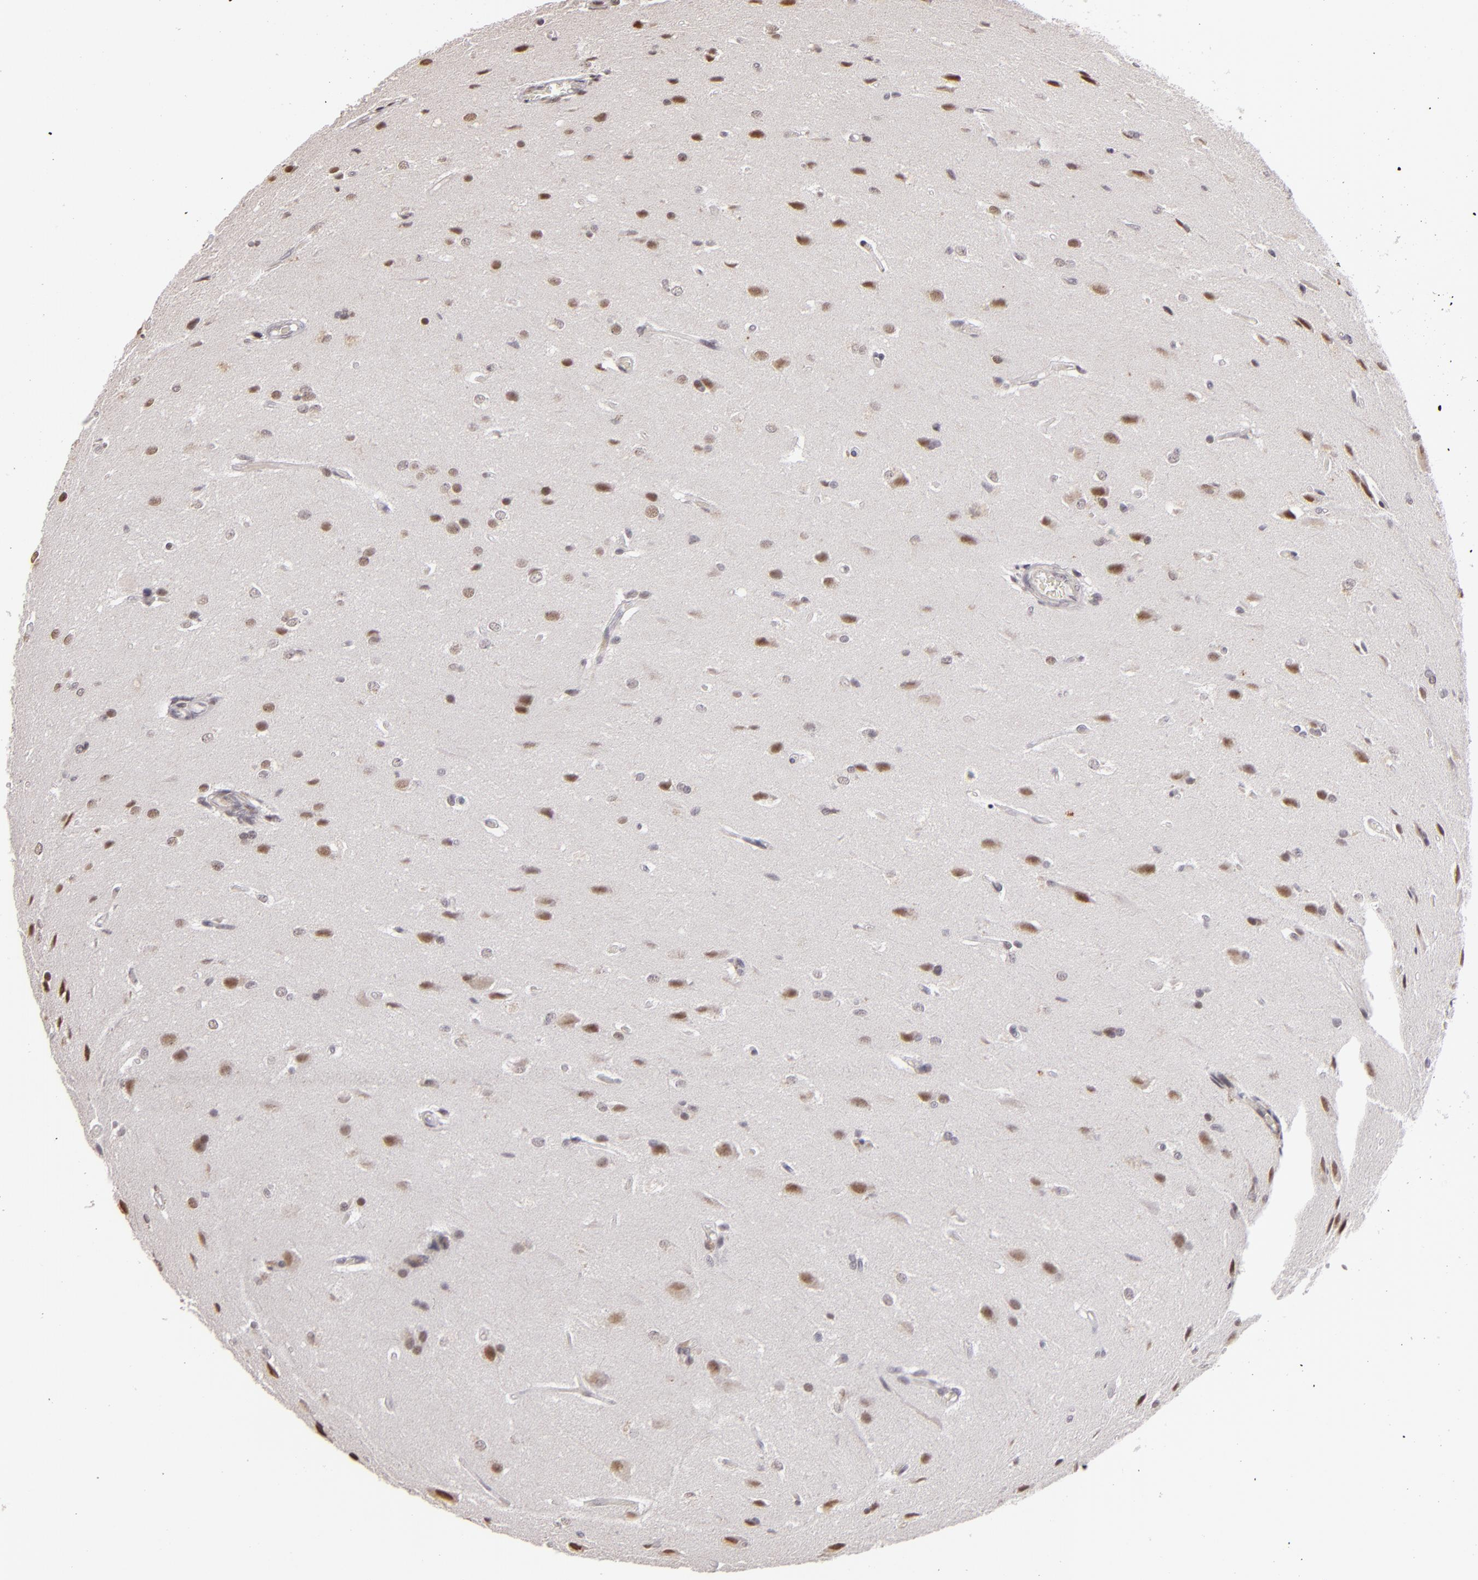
{"staining": {"intensity": "weak", "quantity": "<25%", "location": "nuclear"}, "tissue": "glioma", "cell_type": "Tumor cells", "image_type": "cancer", "snomed": [{"axis": "morphology", "description": "Glioma, malignant, High grade"}, {"axis": "topography", "description": "Brain"}], "caption": "High magnification brightfield microscopy of glioma stained with DAB (brown) and counterstained with hematoxylin (blue): tumor cells show no significant expression.", "gene": "RARB", "patient": {"sex": "male", "age": 68}}